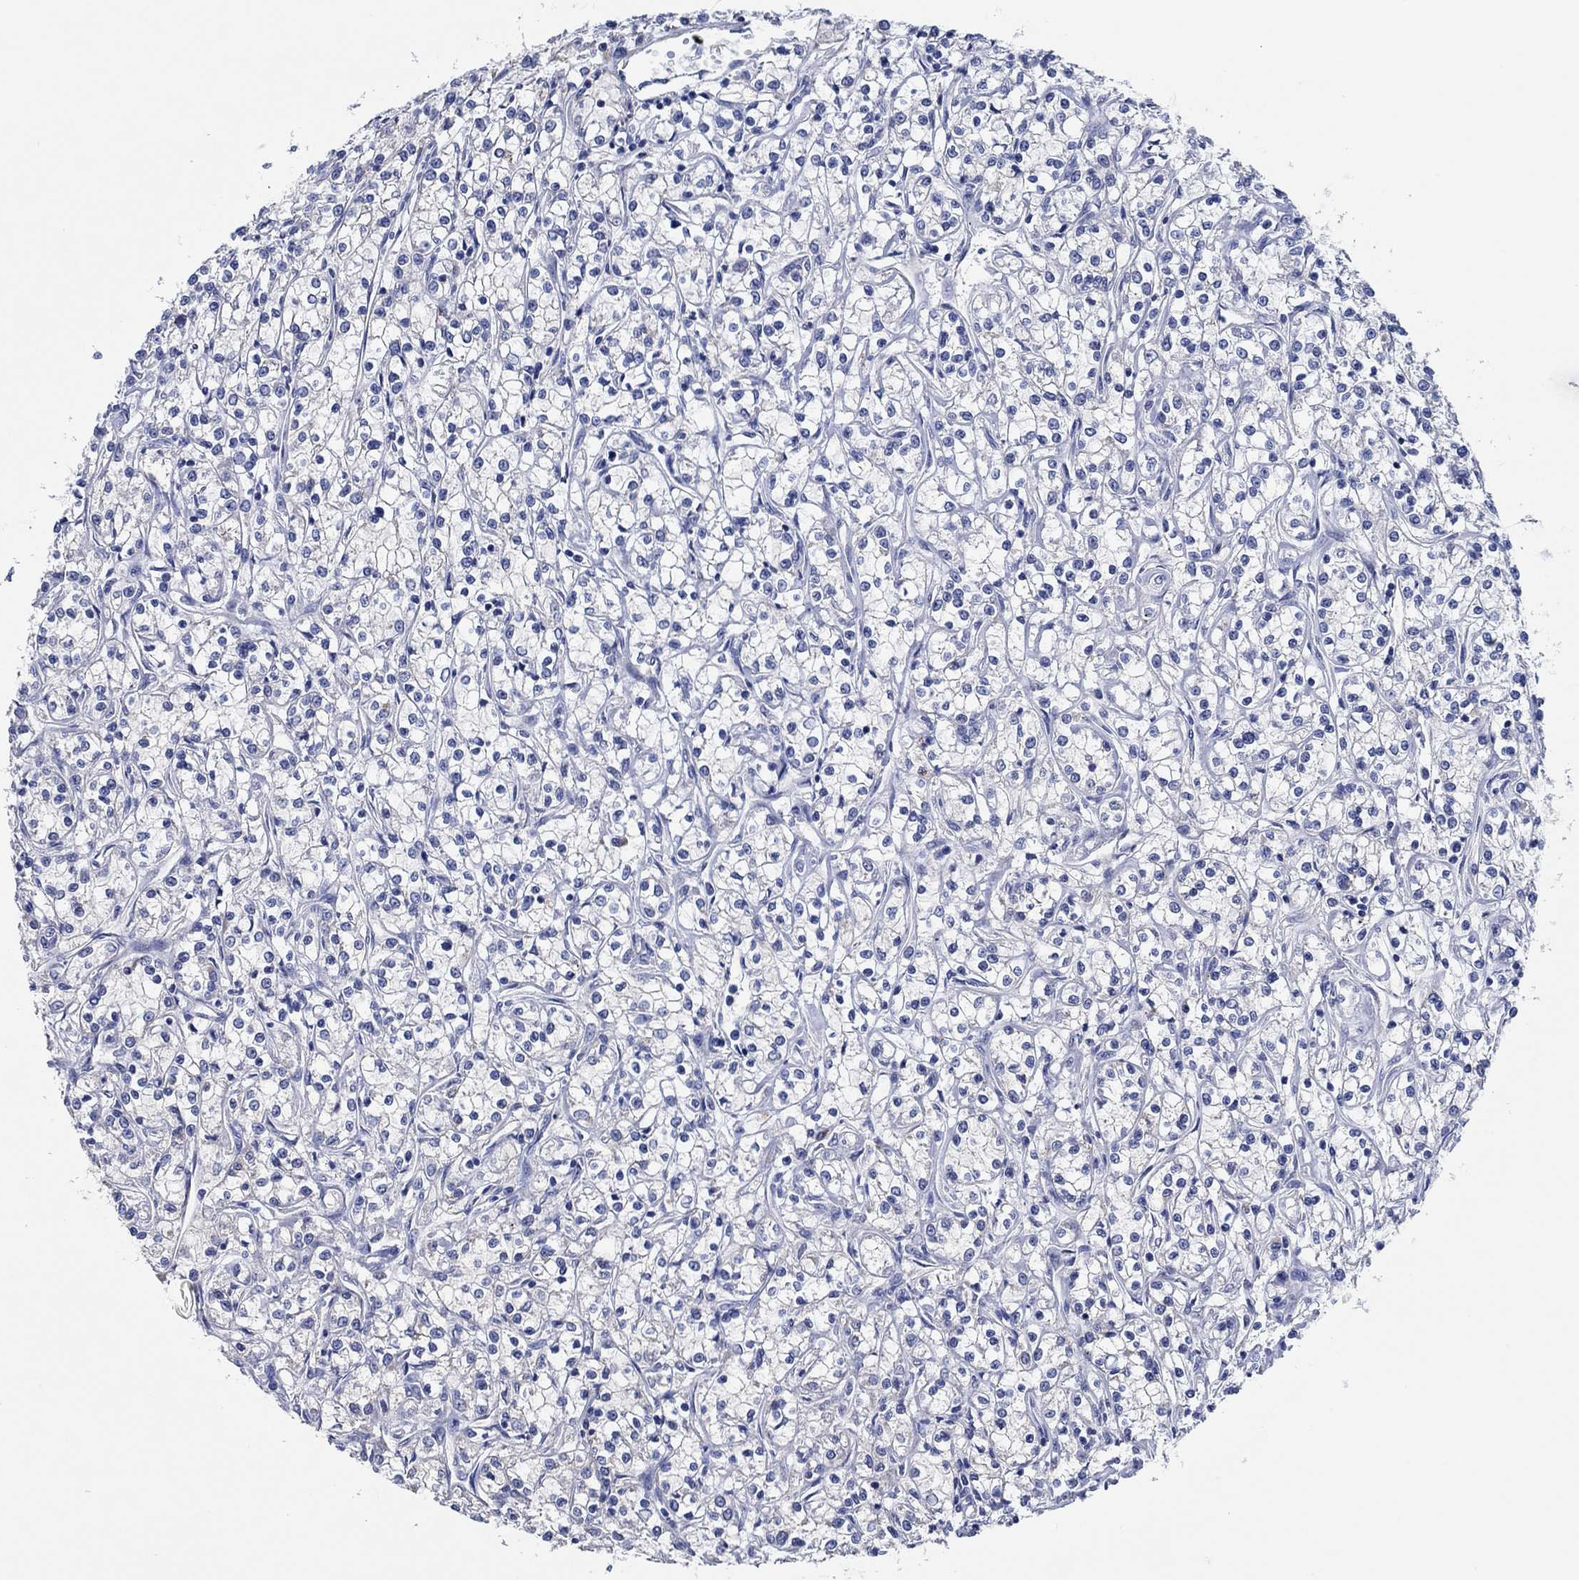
{"staining": {"intensity": "negative", "quantity": "none", "location": "none"}, "tissue": "renal cancer", "cell_type": "Tumor cells", "image_type": "cancer", "snomed": [{"axis": "morphology", "description": "Adenocarcinoma, NOS"}, {"axis": "topography", "description": "Kidney"}], "caption": "Tumor cells show no significant expression in adenocarcinoma (renal). The staining was performed using DAB to visualize the protein expression in brown, while the nuclei were stained in blue with hematoxylin (Magnification: 20x).", "gene": "PRRT3", "patient": {"sex": "female", "age": 59}}